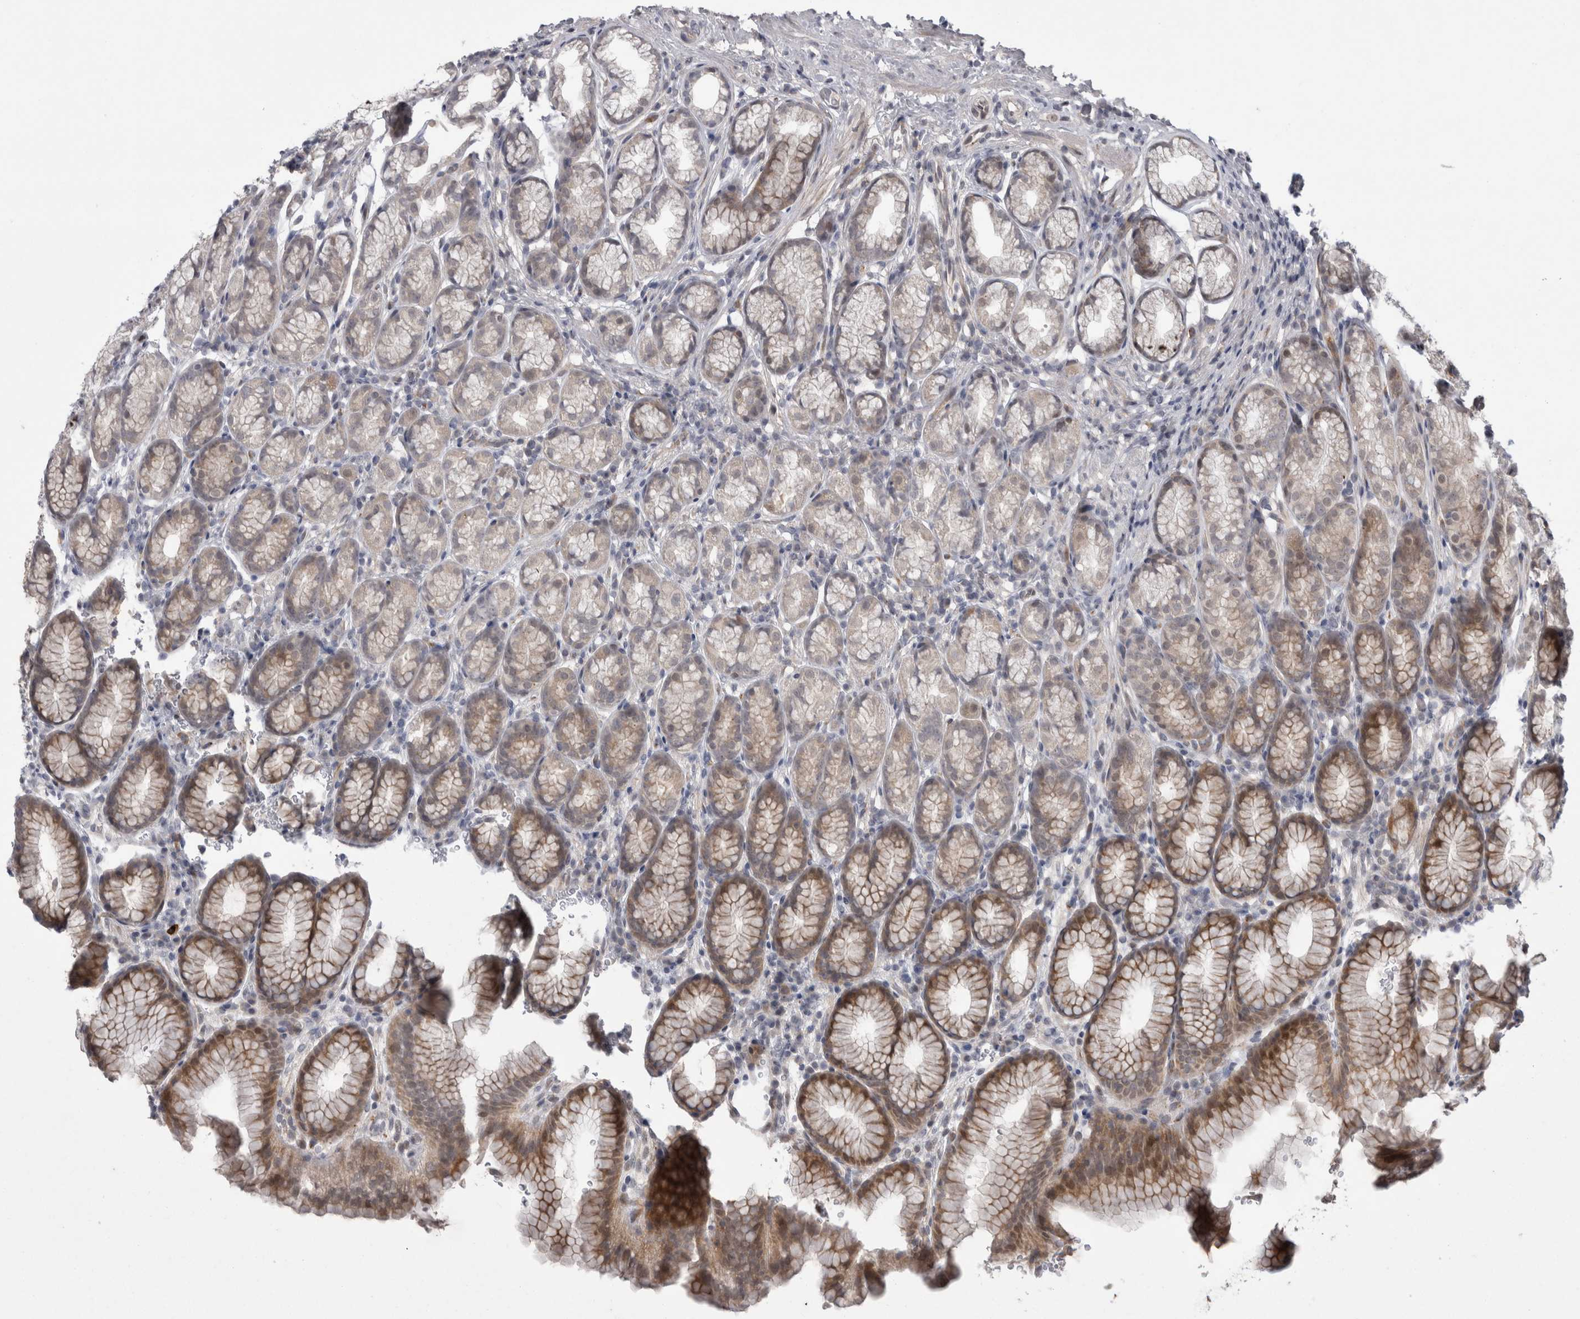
{"staining": {"intensity": "moderate", "quantity": "<25%", "location": "cytoplasmic/membranous"}, "tissue": "stomach", "cell_type": "Glandular cells", "image_type": "normal", "snomed": [{"axis": "morphology", "description": "Normal tissue, NOS"}, {"axis": "topography", "description": "Stomach"}], "caption": "A low amount of moderate cytoplasmic/membranous positivity is appreciated in approximately <25% of glandular cells in normal stomach.", "gene": "MTBP", "patient": {"sex": "male", "age": 42}}